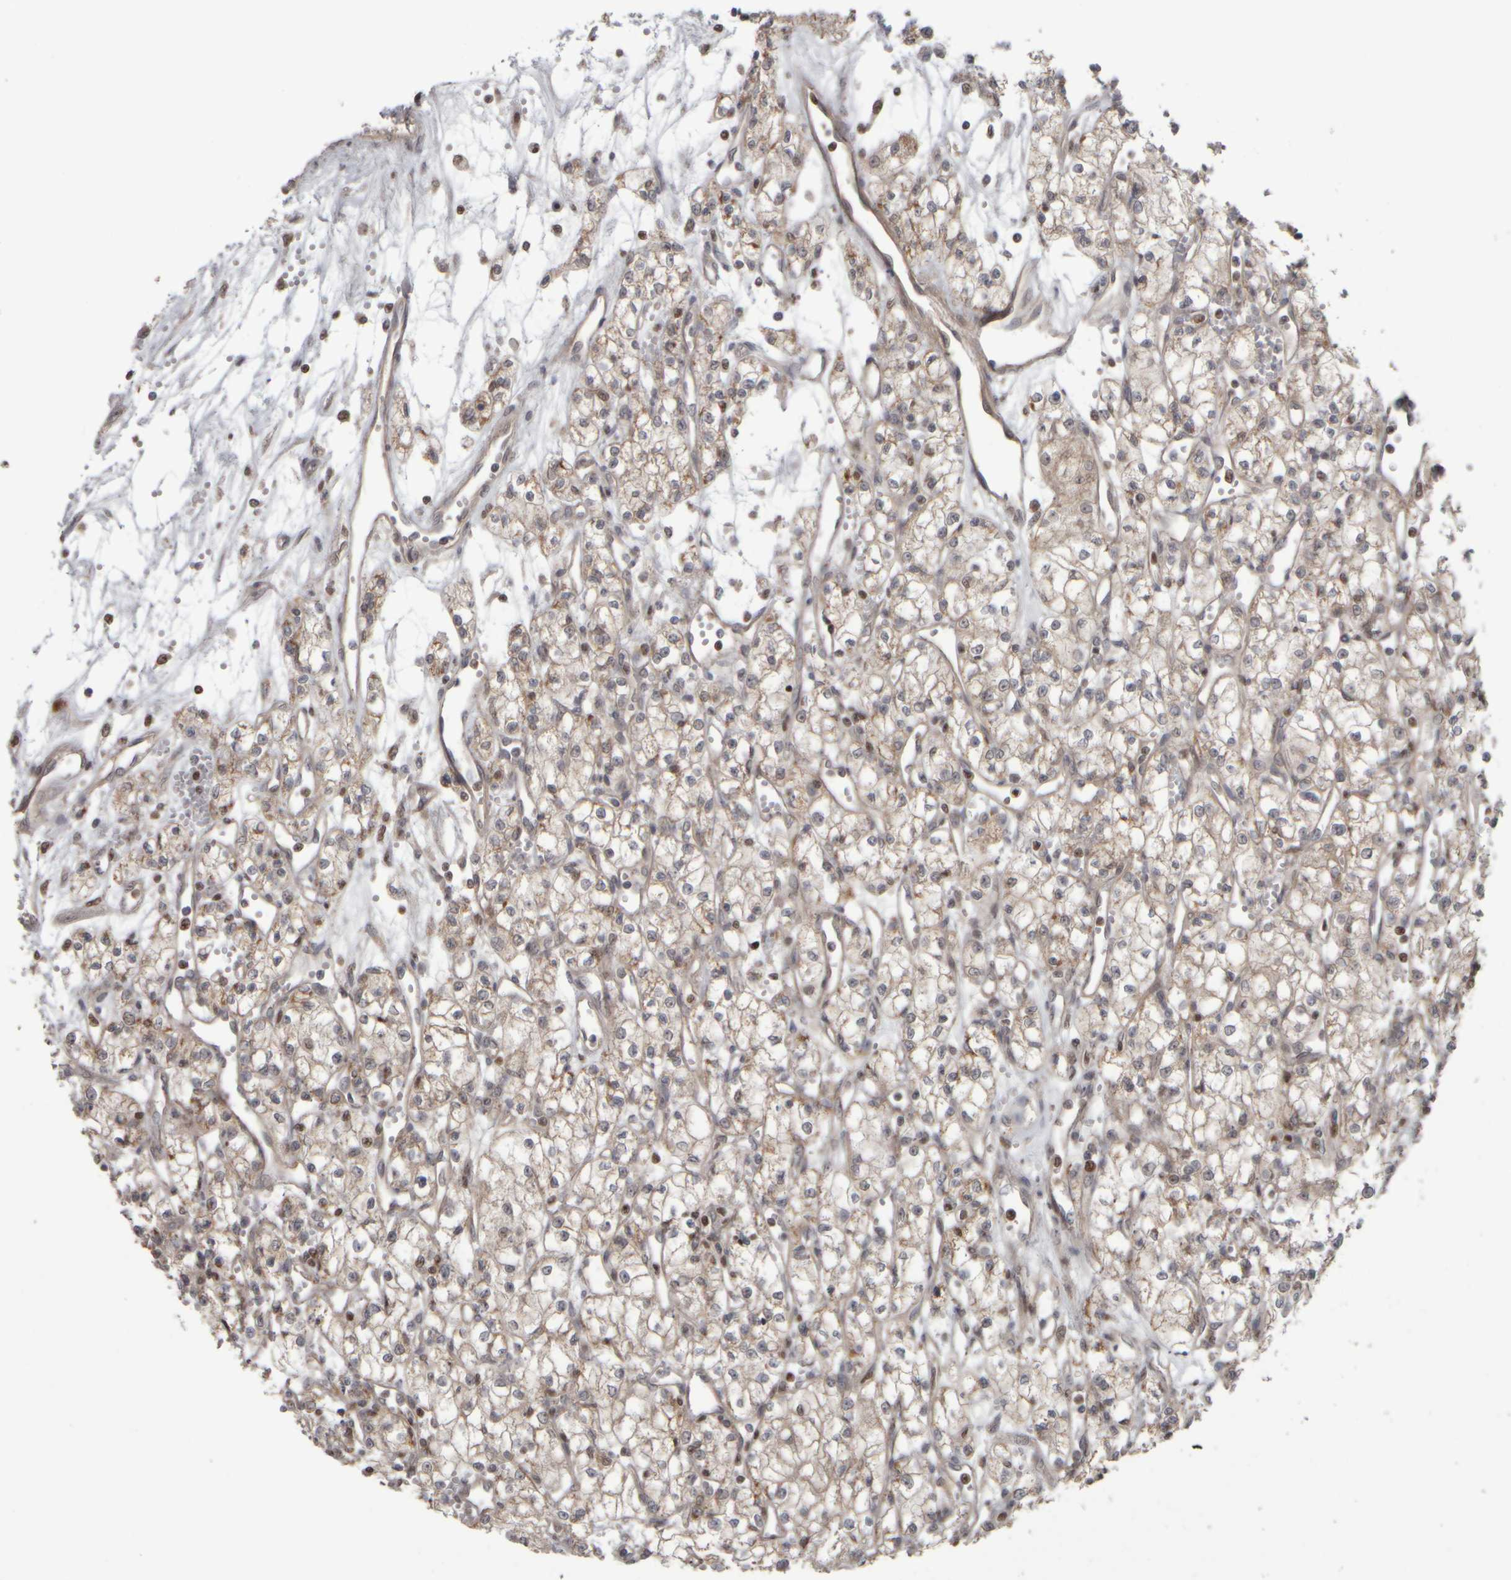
{"staining": {"intensity": "weak", "quantity": ">75%", "location": "cytoplasmic/membranous"}, "tissue": "renal cancer", "cell_type": "Tumor cells", "image_type": "cancer", "snomed": [{"axis": "morphology", "description": "Adenocarcinoma, NOS"}, {"axis": "topography", "description": "Kidney"}], "caption": "Weak cytoplasmic/membranous protein expression is present in about >75% of tumor cells in renal cancer (adenocarcinoma). (IHC, brightfield microscopy, high magnification).", "gene": "CWC27", "patient": {"sex": "male", "age": 59}}